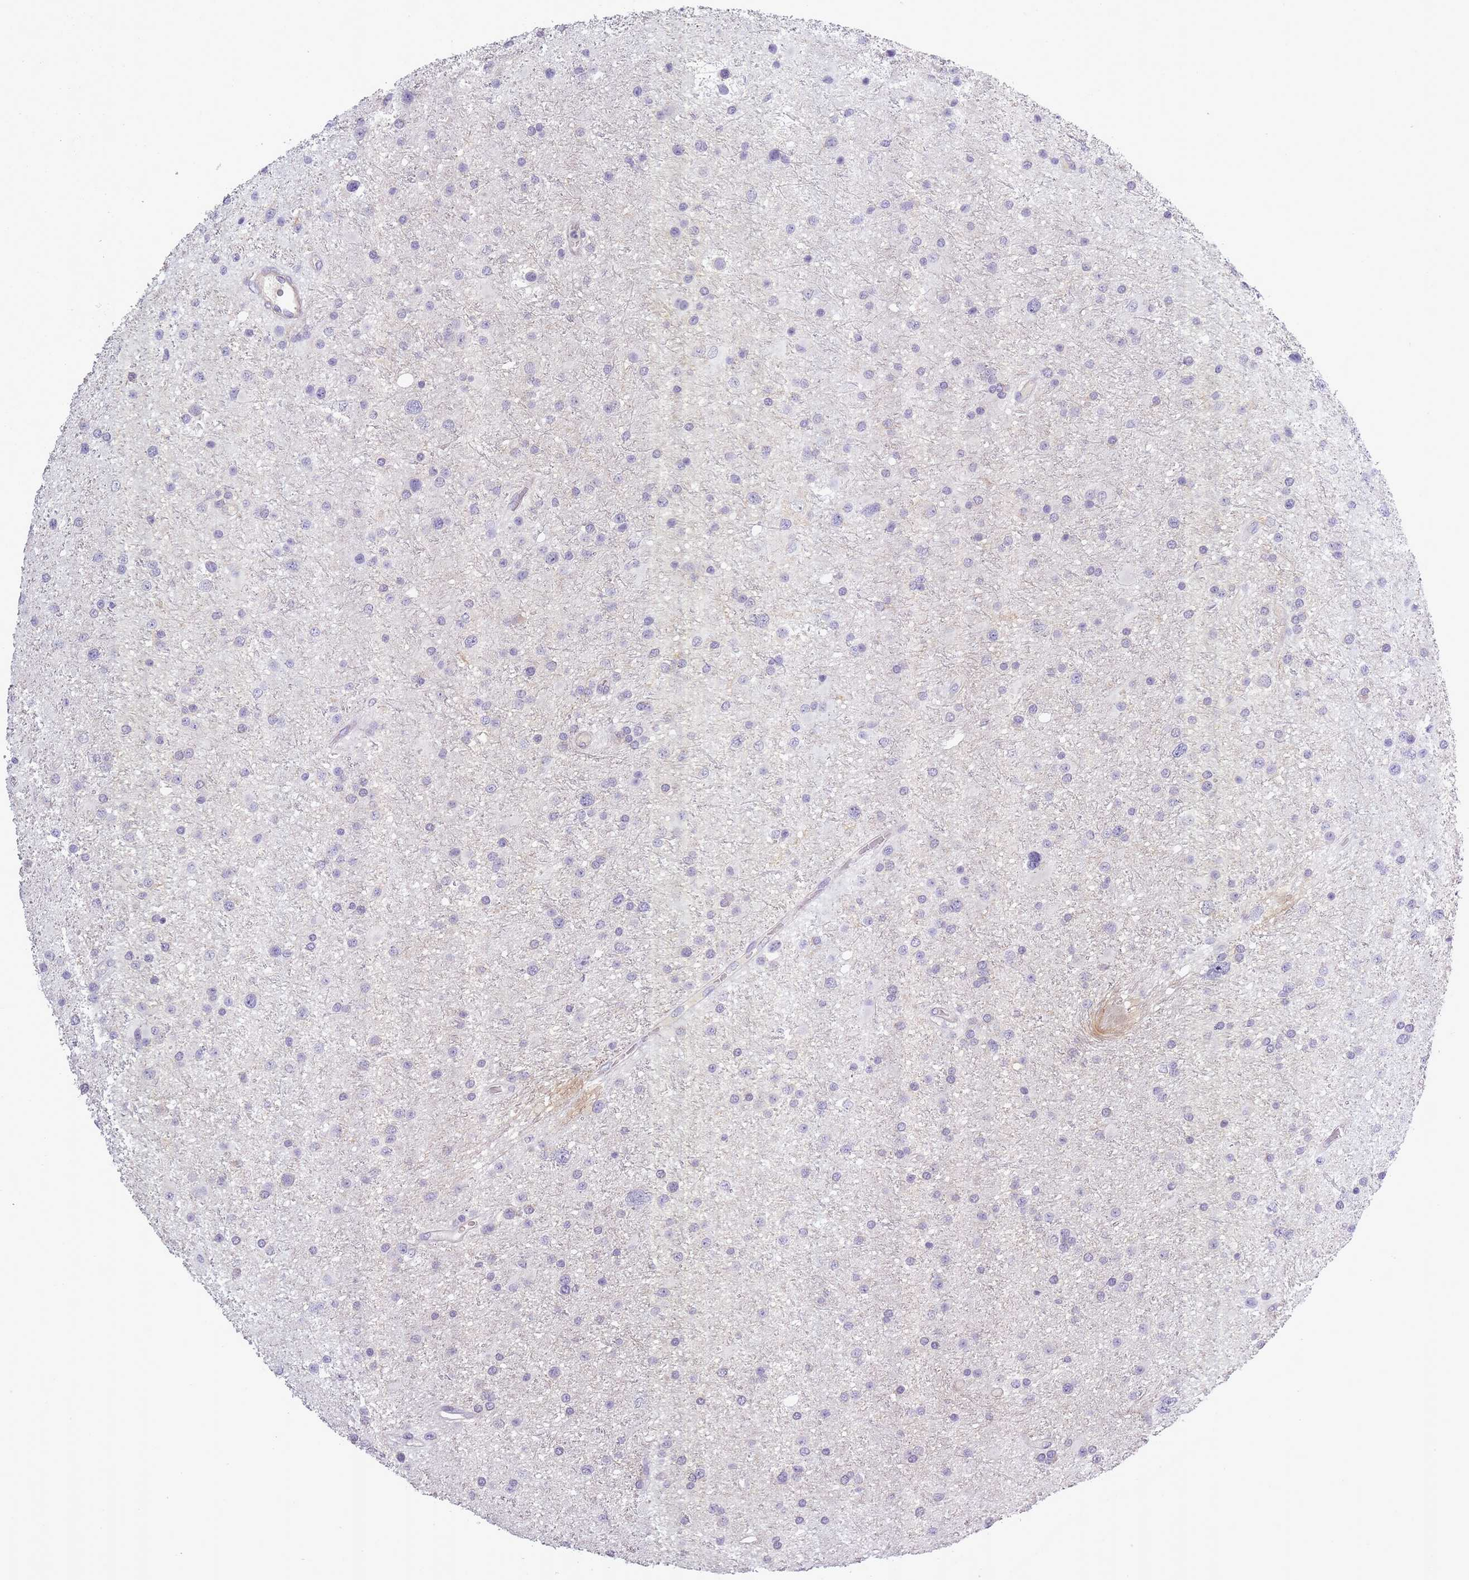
{"staining": {"intensity": "negative", "quantity": "none", "location": "none"}, "tissue": "glioma", "cell_type": "Tumor cells", "image_type": "cancer", "snomed": [{"axis": "morphology", "description": "Glioma, malignant, Low grade"}, {"axis": "topography", "description": "Brain"}], "caption": "Photomicrograph shows no protein staining in tumor cells of glioma tissue. (Stains: DAB (3,3'-diaminobenzidine) immunohistochemistry with hematoxylin counter stain, Microscopy: brightfield microscopy at high magnification).", "gene": "SLC8A2", "patient": {"sex": "female", "age": 32}}